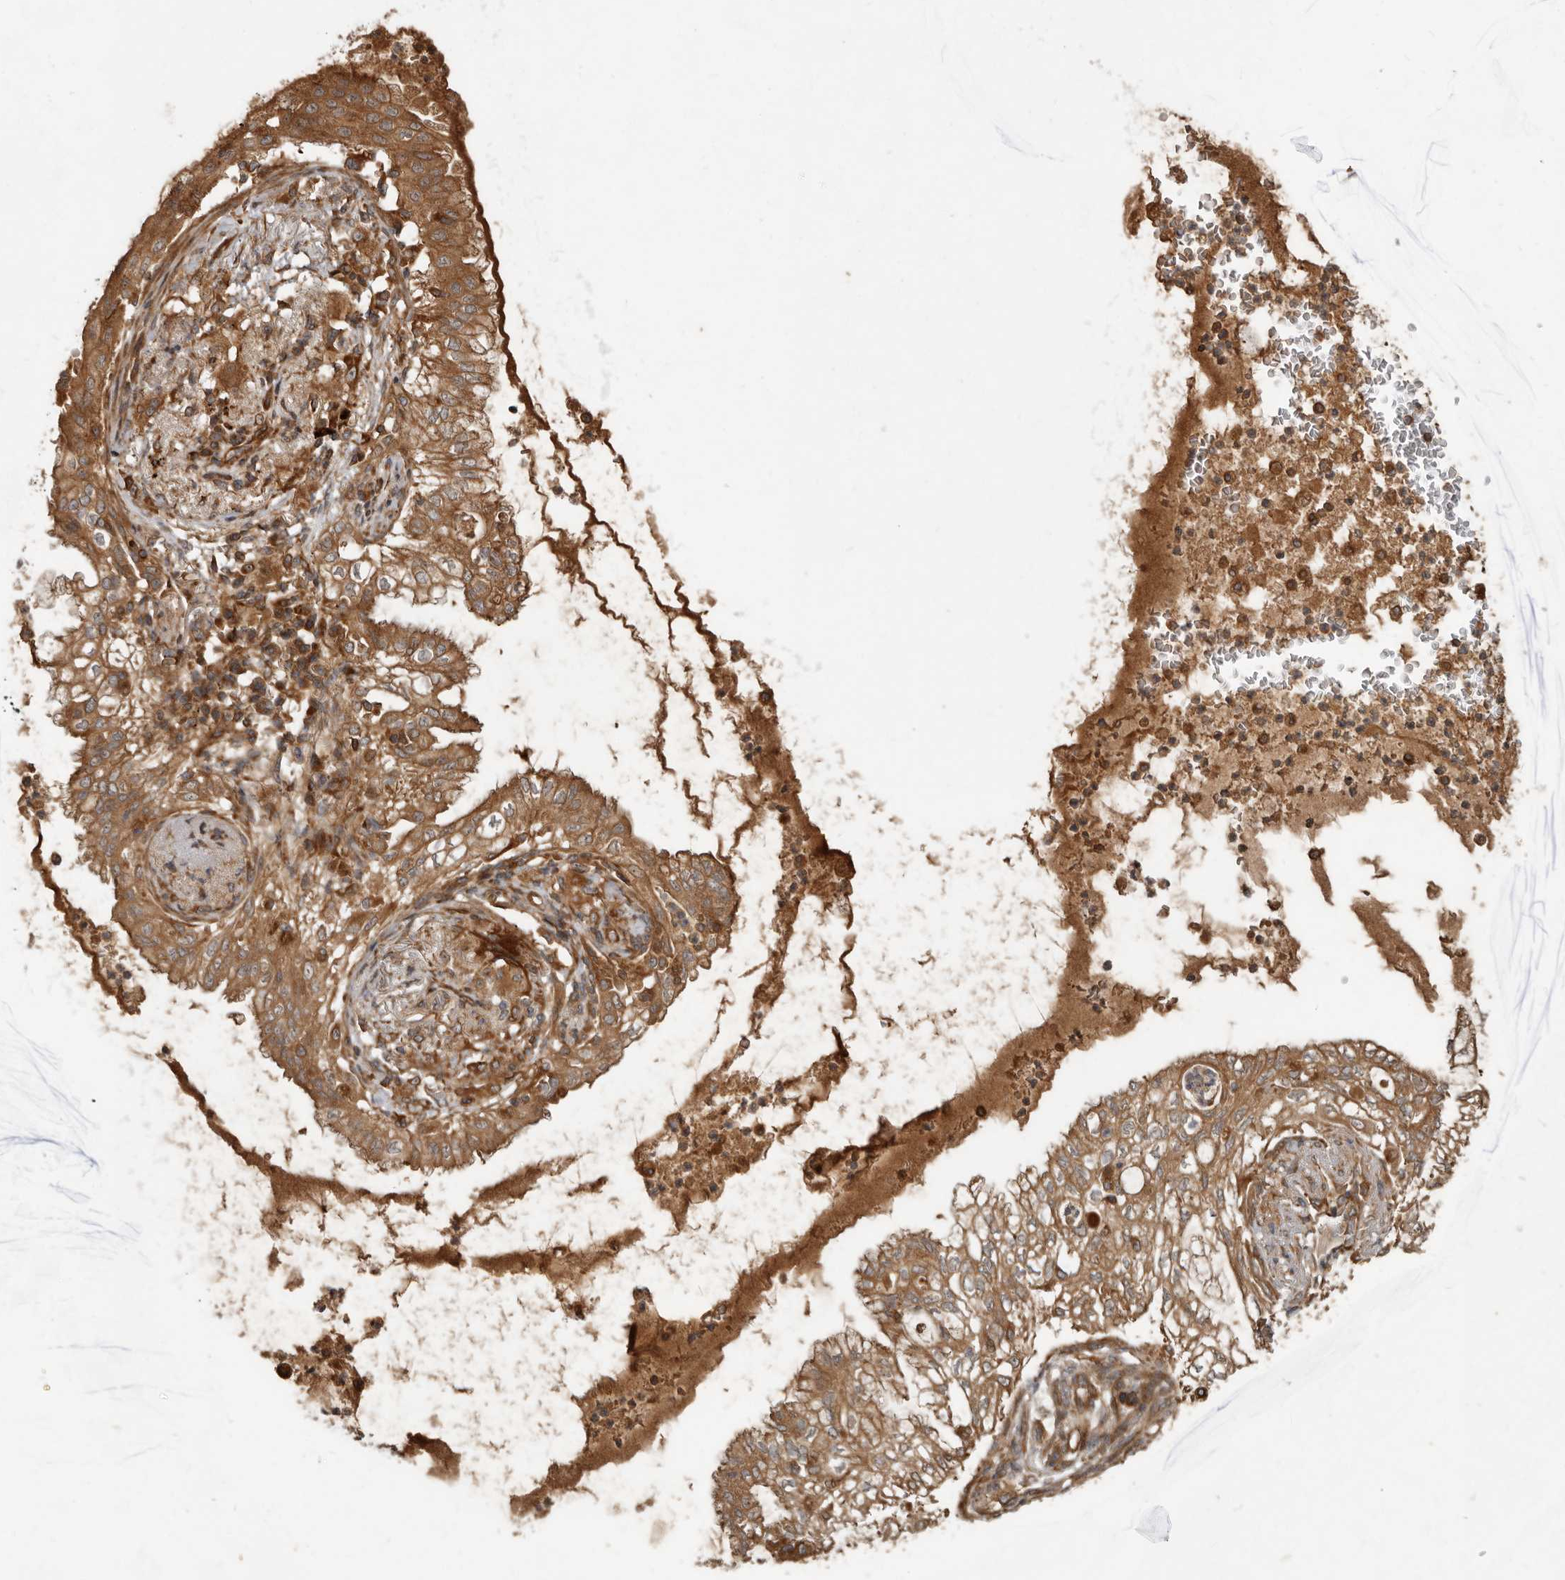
{"staining": {"intensity": "moderate", "quantity": ">75%", "location": "cytoplasmic/membranous"}, "tissue": "lung cancer", "cell_type": "Tumor cells", "image_type": "cancer", "snomed": [{"axis": "morphology", "description": "Adenocarcinoma, NOS"}, {"axis": "topography", "description": "Lung"}], "caption": "Lung adenocarcinoma stained with IHC demonstrates moderate cytoplasmic/membranous staining in about >75% of tumor cells. (Stains: DAB in brown, nuclei in blue, Microscopy: brightfield microscopy at high magnification).", "gene": "STK36", "patient": {"sex": "female", "age": 70}}